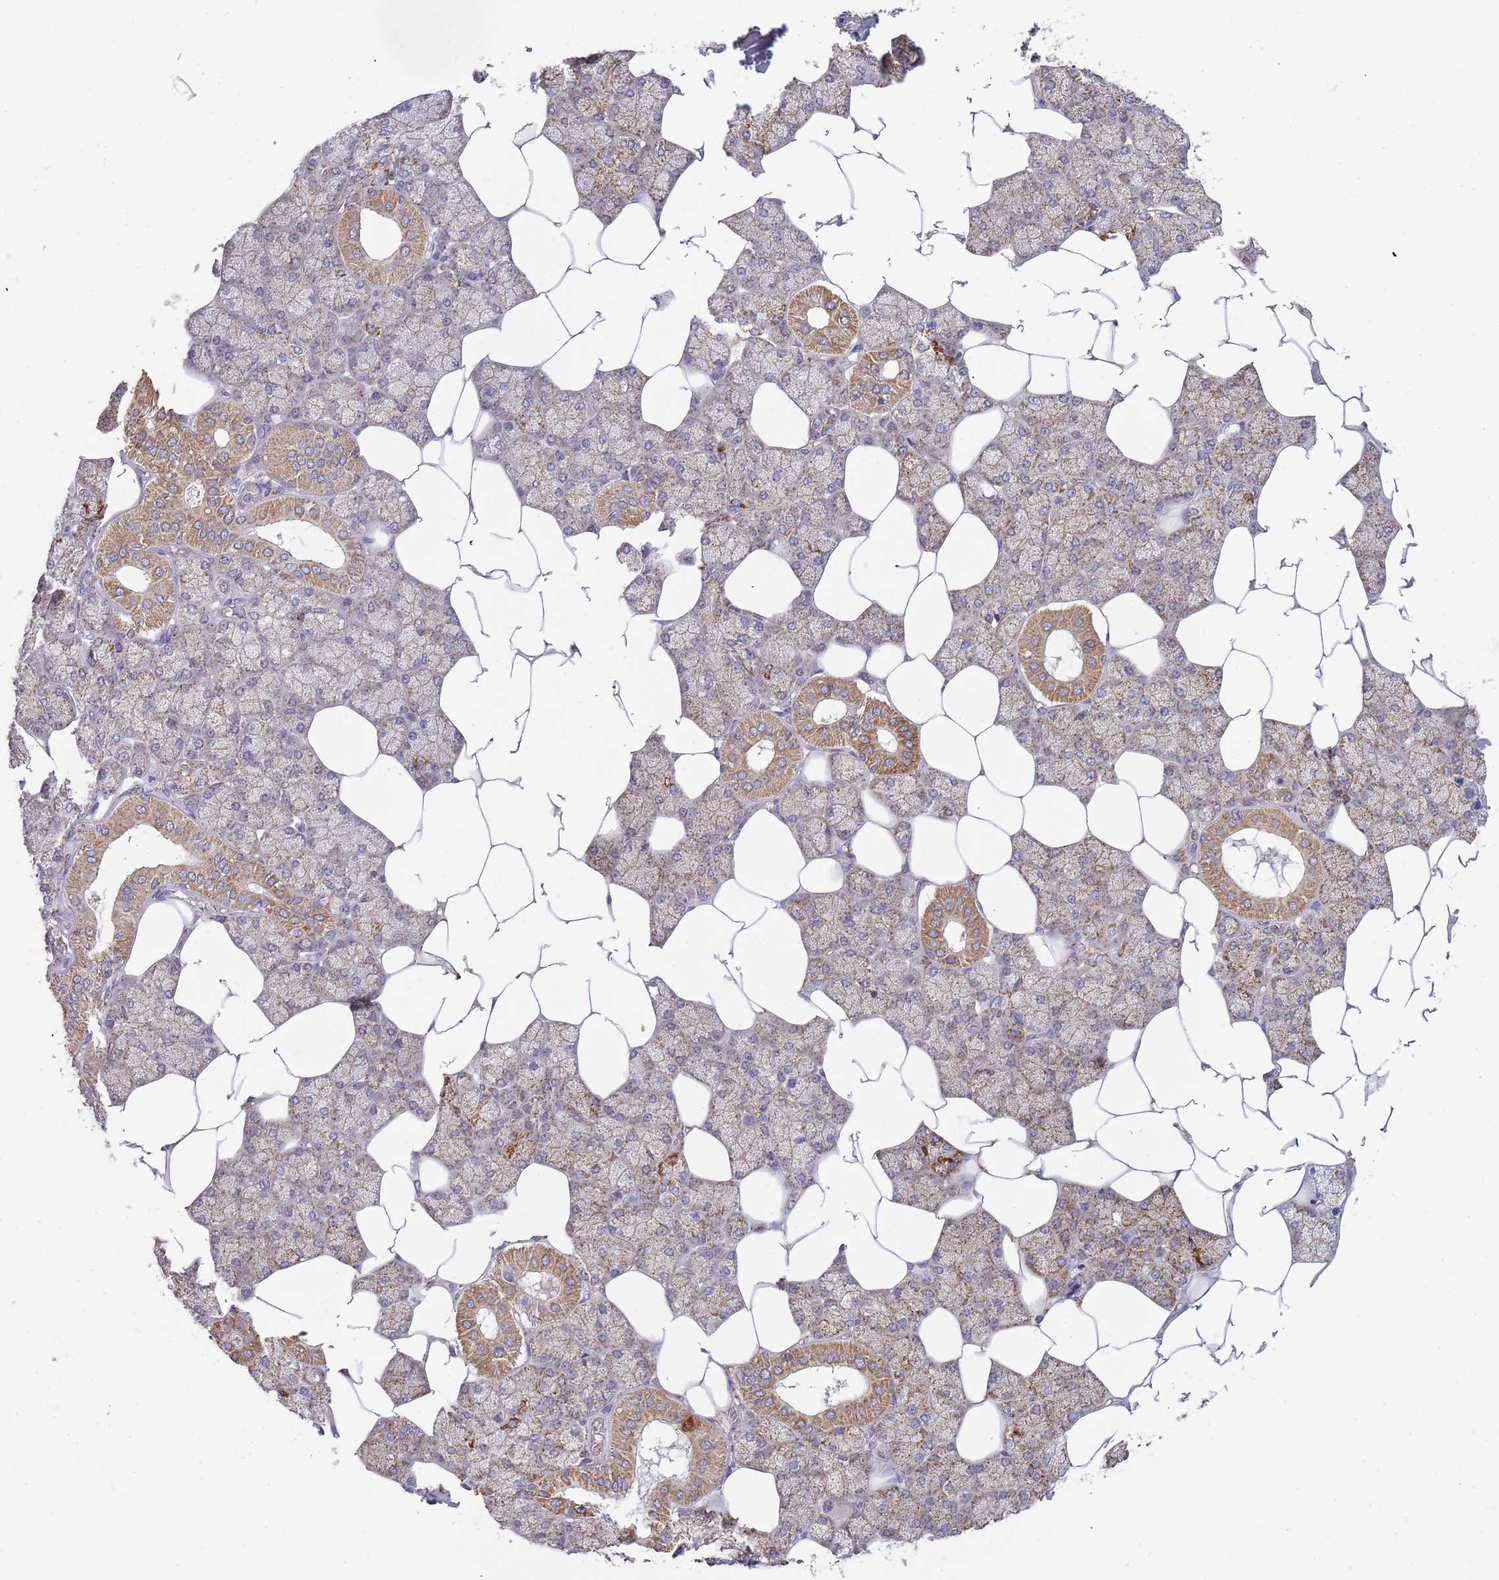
{"staining": {"intensity": "strong", "quantity": "25%-75%", "location": "cytoplasmic/membranous"}, "tissue": "salivary gland", "cell_type": "Glandular cells", "image_type": "normal", "snomed": [{"axis": "morphology", "description": "Normal tissue, NOS"}, {"axis": "topography", "description": "Salivary gland"}], "caption": "Immunohistochemistry (IHC) staining of normal salivary gland, which reveals high levels of strong cytoplasmic/membranous positivity in approximately 25%-75% of glandular cells indicating strong cytoplasmic/membranous protein staining. The staining was performed using DAB (brown) for protein detection and nuclei were counterstained in hematoxylin (blue).", "gene": "VPS16", "patient": {"sex": "male", "age": 62}}